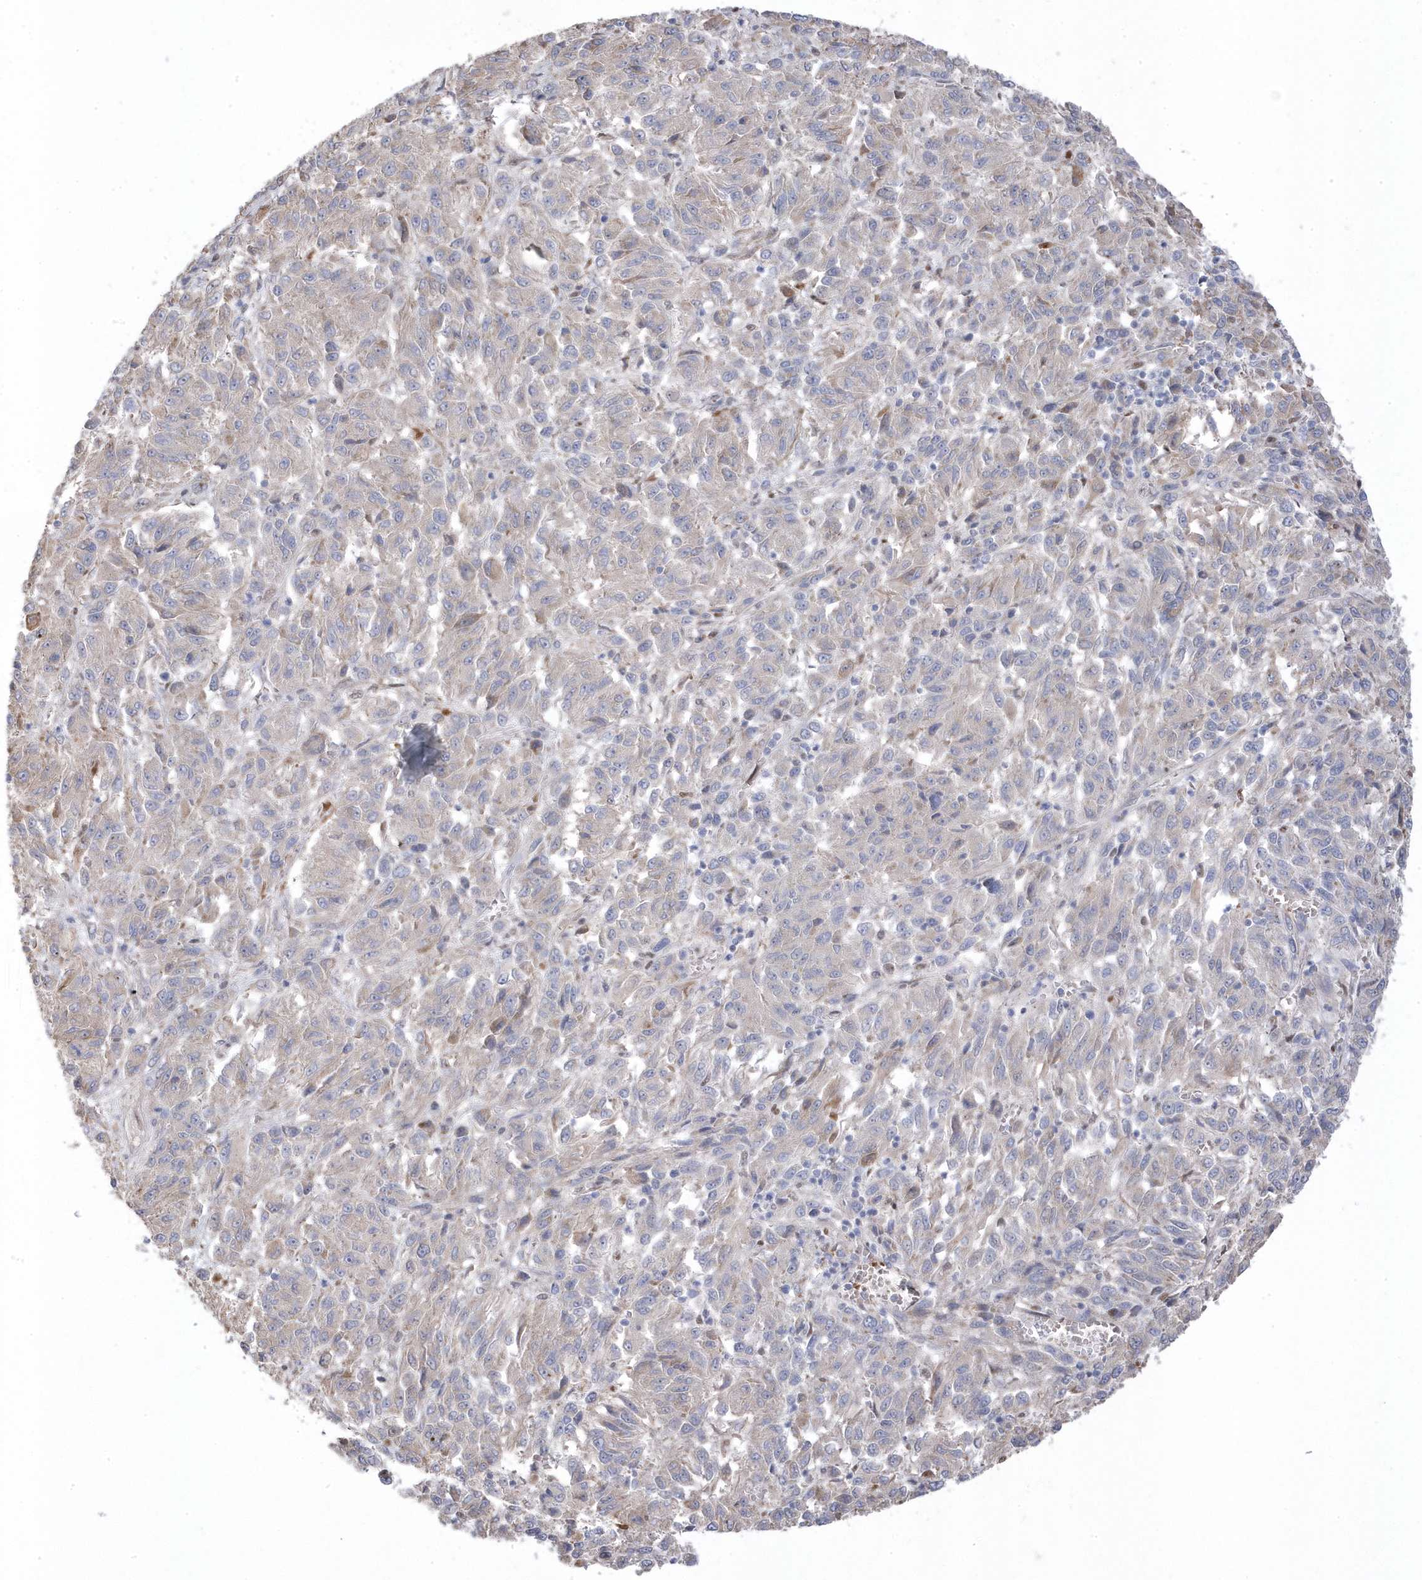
{"staining": {"intensity": "negative", "quantity": "none", "location": "none"}, "tissue": "melanoma", "cell_type": "Tumor cells", "image_type": "cancer", "snomed": [{"axis": "morphology", "description": "Malignant melanoma, Metastatic site"}, {"axis": "topography", "description": "Lung"}], "caption": "The immunohistochemistry (IHC) photomicrograph has no significant positivity in tumor cells of malignant melanoma (metastatic site) tissue.", "gene": "GTPBP6", "patient": {"sex": "male", "age": 64}}